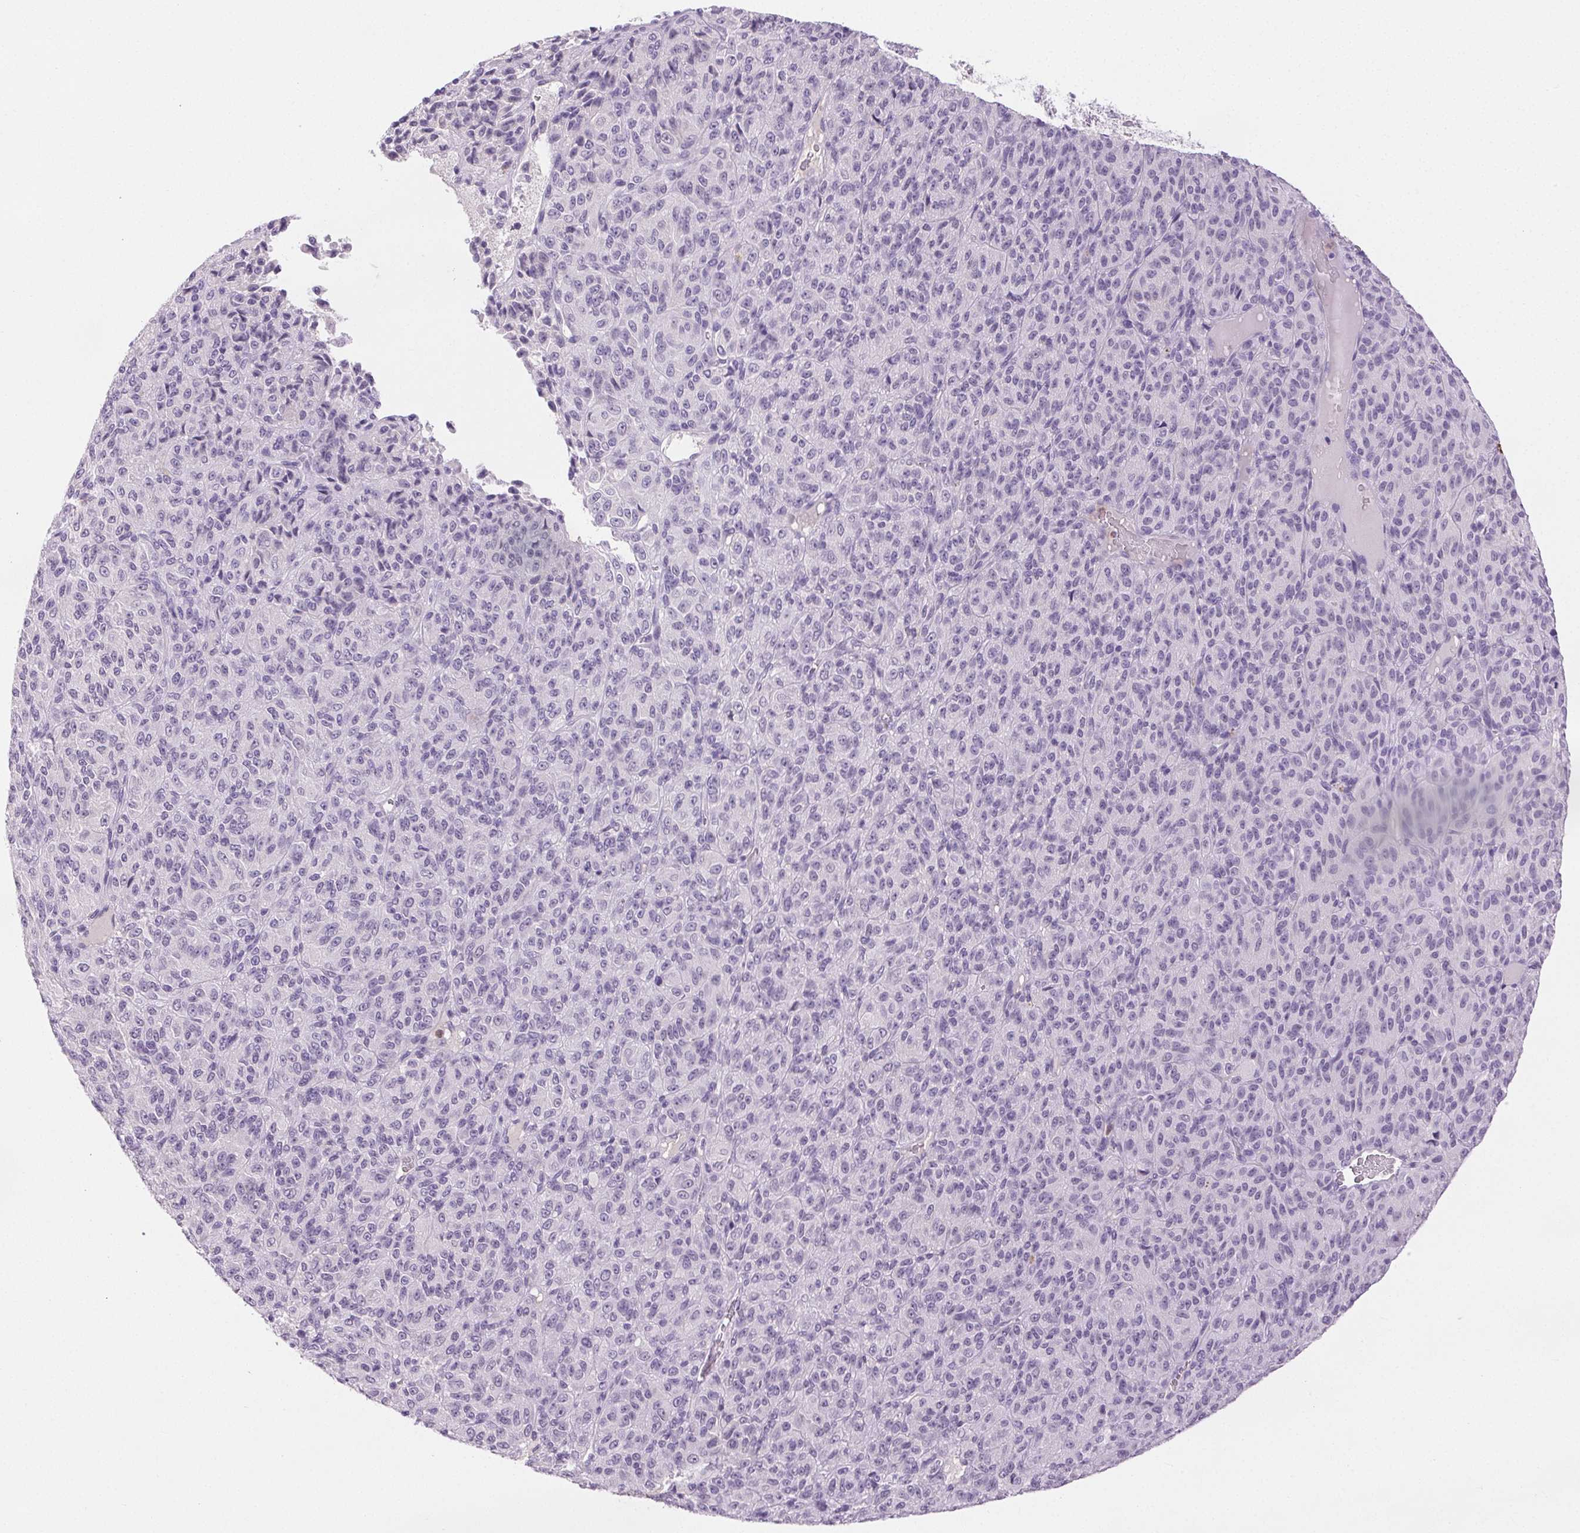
{"staining": {"intensity": "negative", "quantity": "none", "location": "none"}, "tissue": "melanoma", "cell_type": "Tumor cells", "image_type": "cancer", "snomed": [{"axis": "morphology", "description": "Malignant melanoma, Metastatic site"}, {"axis": "topography", "description": "Brain"}], "caption": "High magnification brightfield microscopy of malignant melanoma (metastatic site) stained with DAB (3,3'-diaminobenzidine) (brown) and counterstained with hematoxylin (blue): tumor cells show no significant positivity. (DAB immunohistochemistry (IHC) visualized using brightfield microscopy, high magnification).", "gene": "EMX2", "patient": {"sex": "female", "age": 56}}